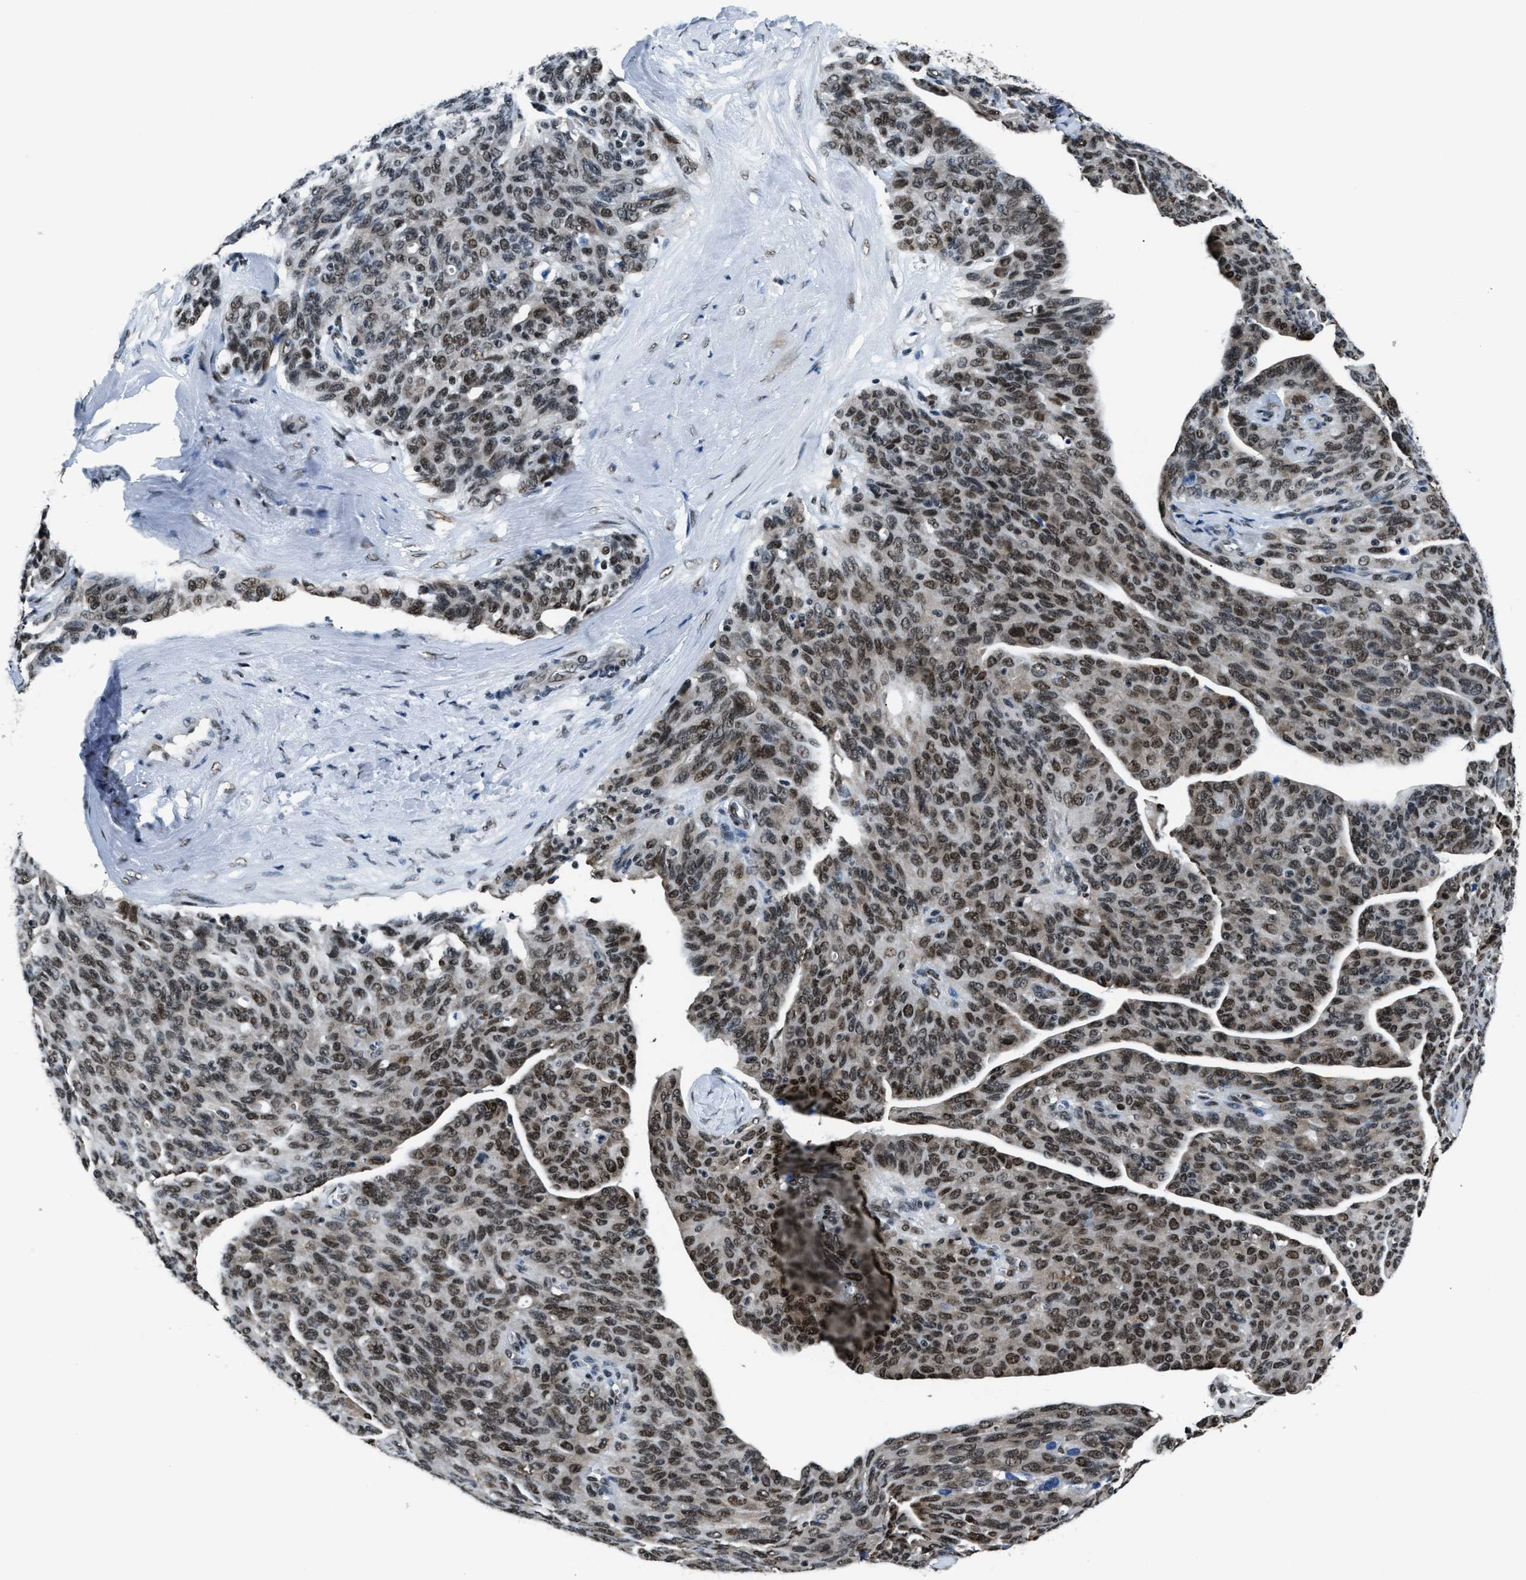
{"staining": {"intensity": "moderate", "quantity": "25%-75%", "location": "nuclear"}, "tissue": "ovarian cancer", "cell_type": "Tumor cells", "image_type": "cancer", "snomed": [{"axis": "morphology", "description": "Carcinoma, endometroid"}, {"axis": "topography", "description": "Ovary"}], "caption": "An image of human ovarian cancer (endometroid carcinoma) stained for a protein reveals moderate nuclear brown staining in tumor cells.", "gene": "CCNDBP1", "patient": {"sex": "female", "age": 60}}